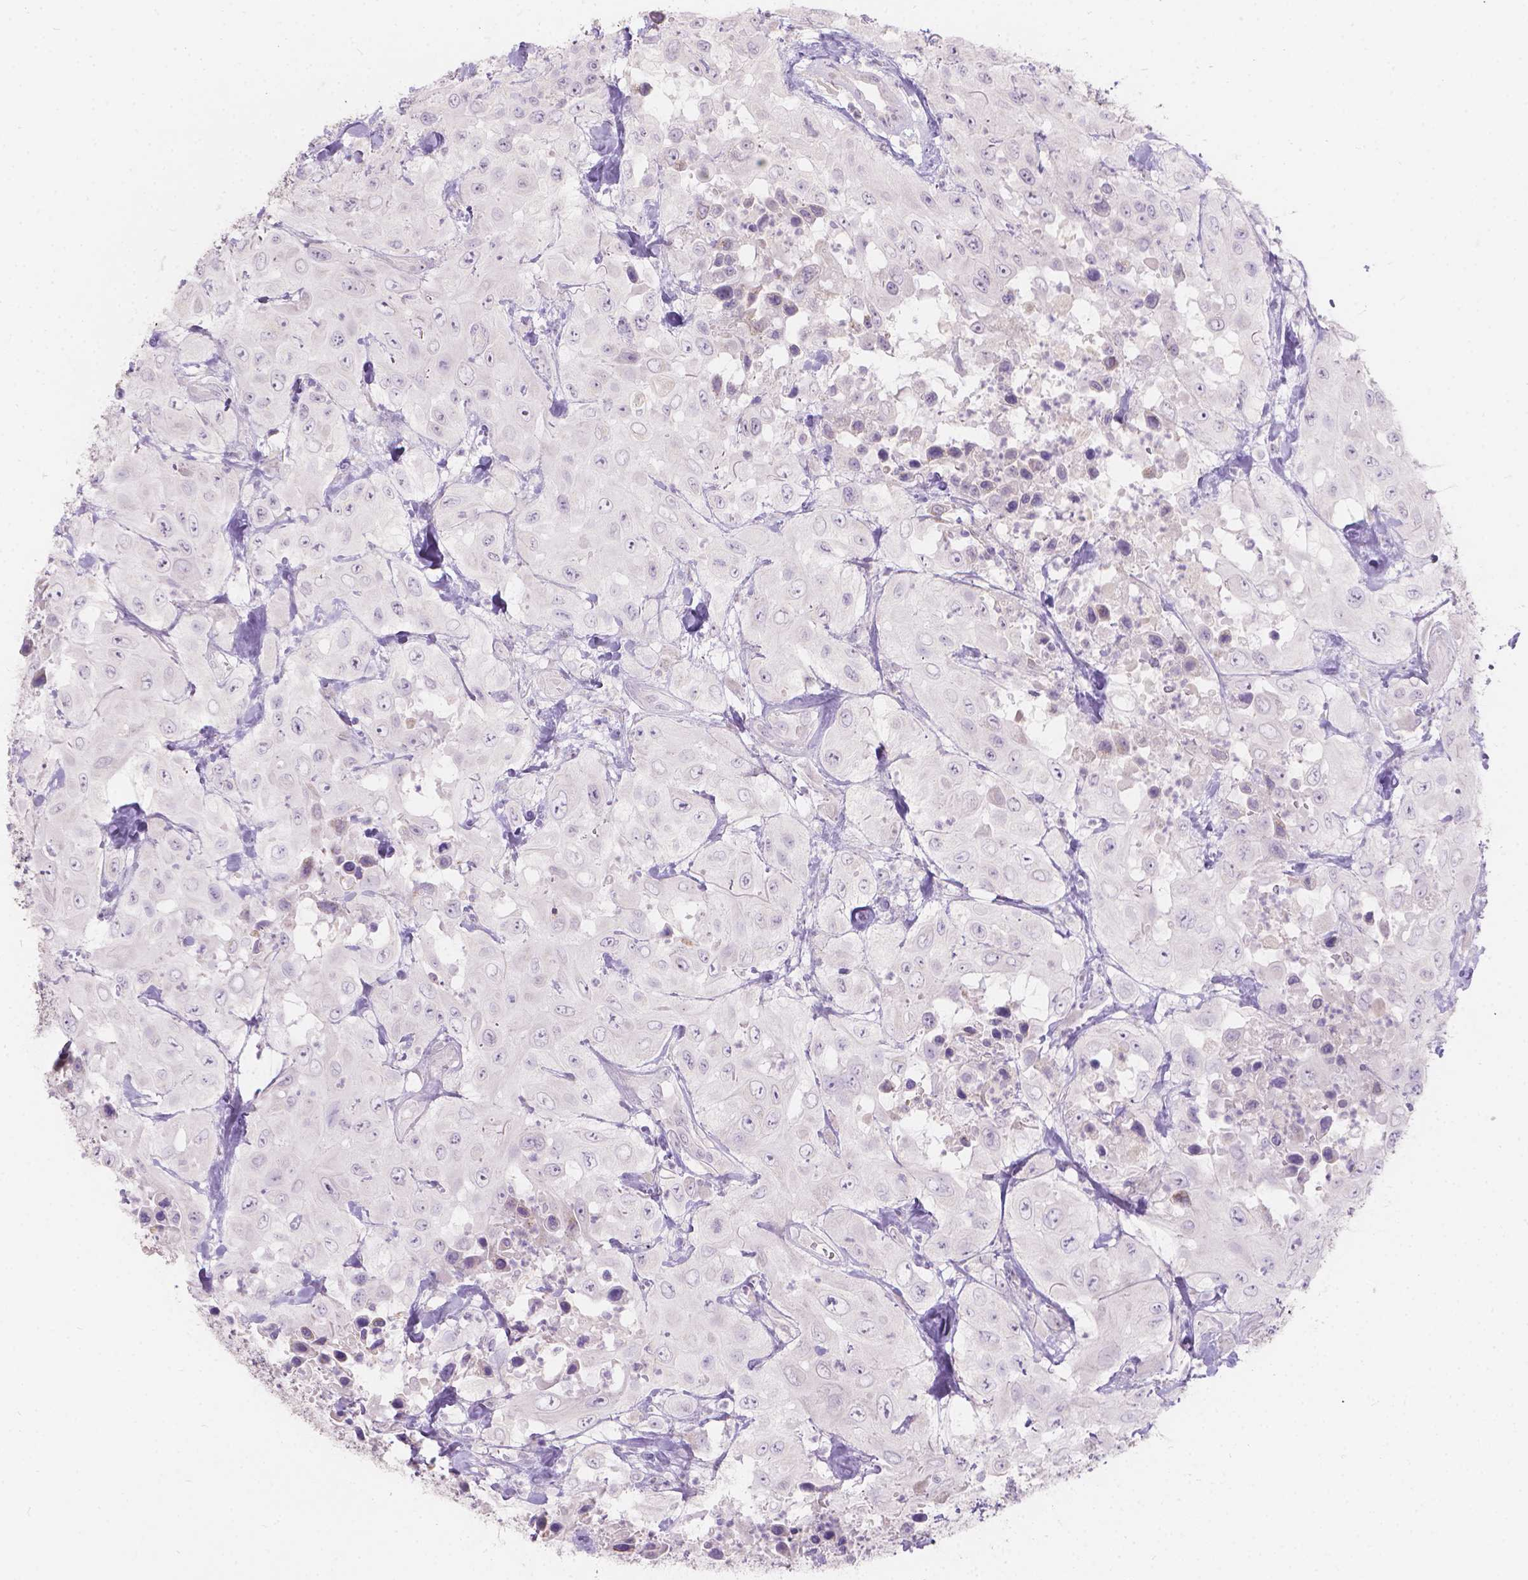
{"staining": {"intensity": "negative", "quantity": "none", "location": "none"}, "tissue": "urothelial cancer", "cell_type": "Tumor cells", "image_type": "cancer", "snomed": [{"axis": "morphology", "description": "Urothelial carcinoma, High grade"}, {"axis": "topography", "description": "Urinary bladder"}], "caption": "Tumor cells are negative for protein expression in human high-grade urothelial carcinoma.", "gene": "HTN3", "patient": {"sex": "male", "age": 79}}